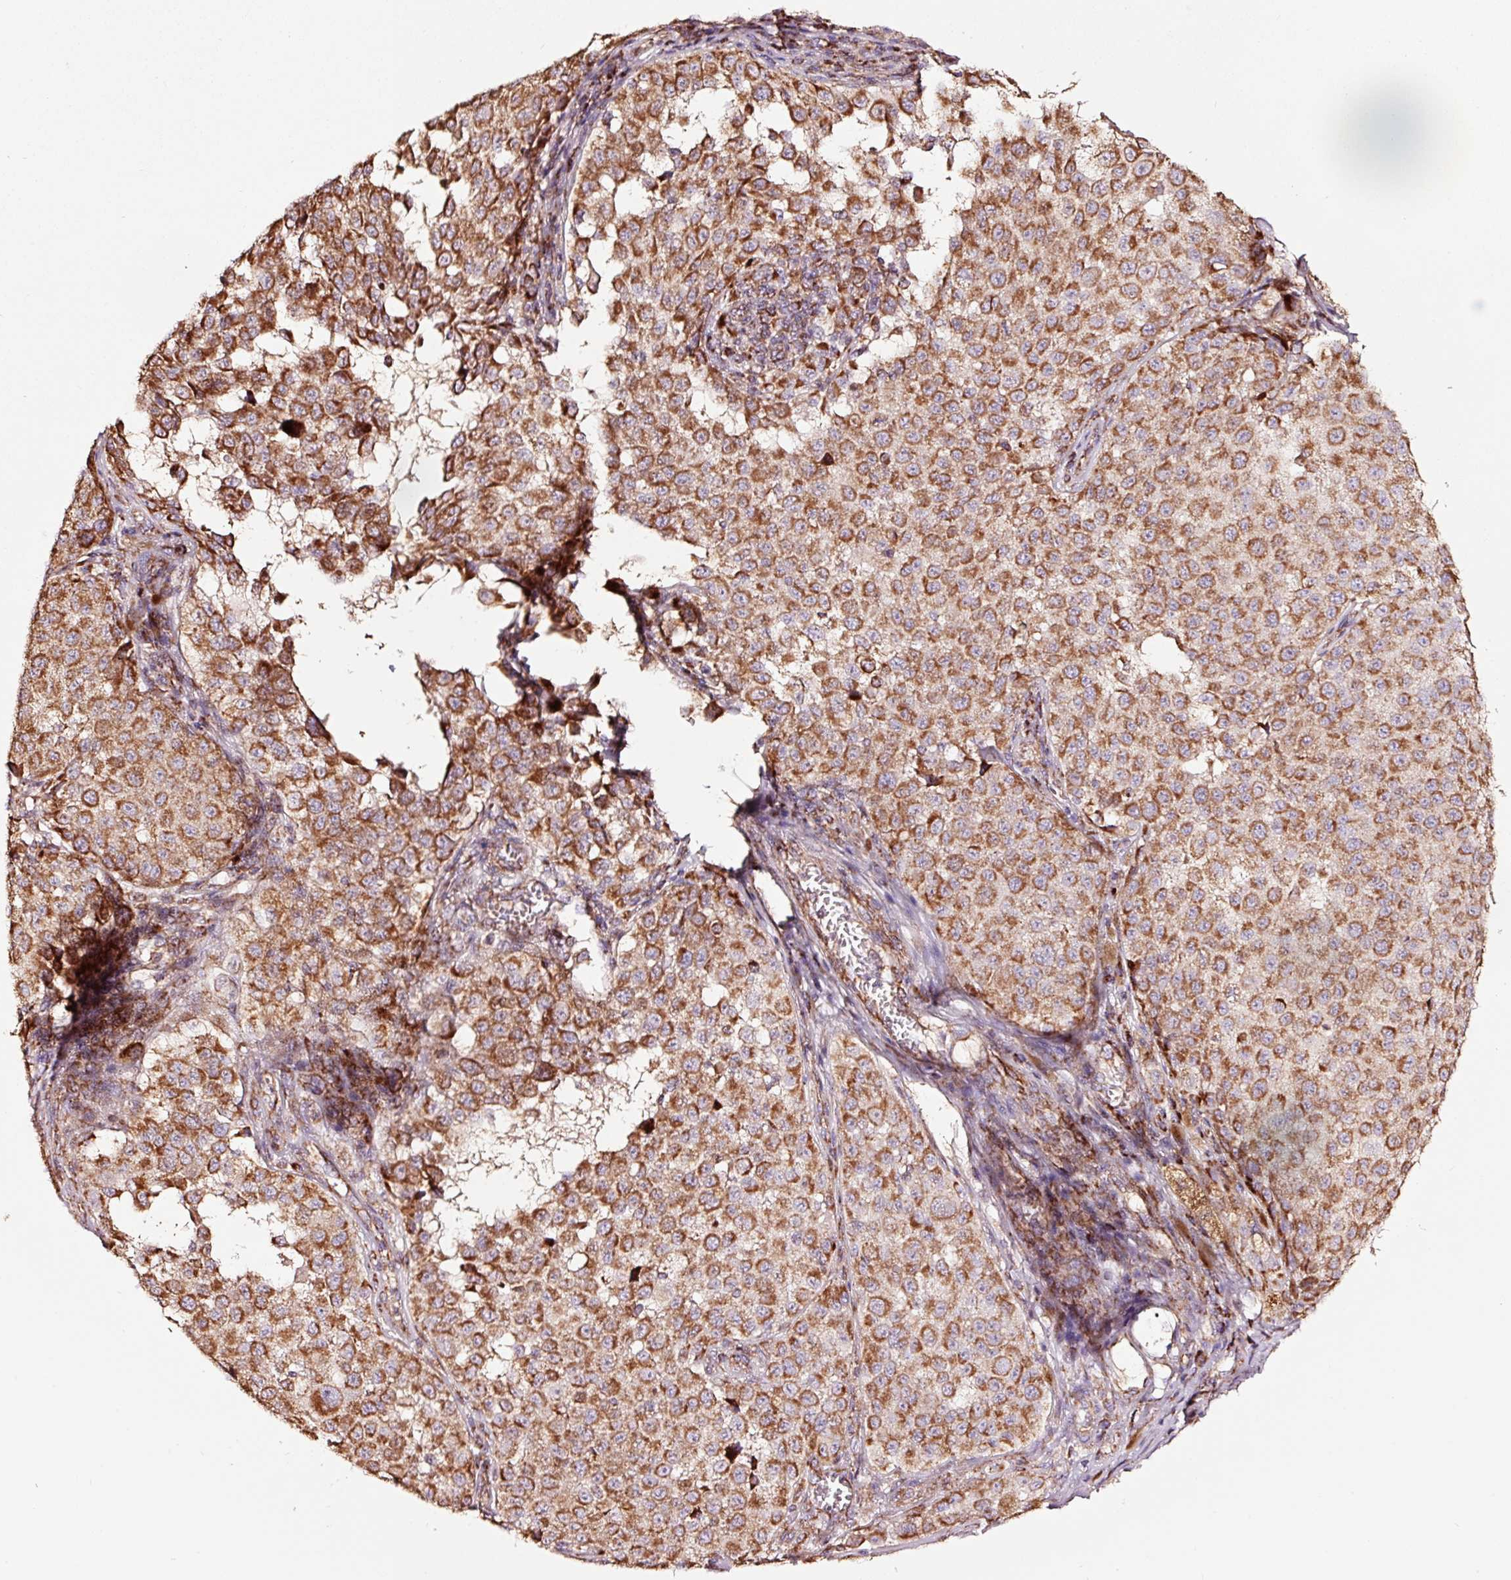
{"staining": {"intensity": "strong", "quantity": ">75%", "location": "cytoplasmic/membranous"}, "tissue": "melanoma", "cell_type": "Tumor cells", "image_type": "cancer", "snomed": [{"axis": "morphology", "description": "Malignant melanoma, NOS"}, {"axis": "topography", "description": "Skin"}], "caption": "Melanoma stained with DAB IHC reveals high levels of strong cytoplasmic/membranous positivity in about >75% of tumor cells.", "gene": "TPM1", "patient": {"sex": "male", "age": 64}}